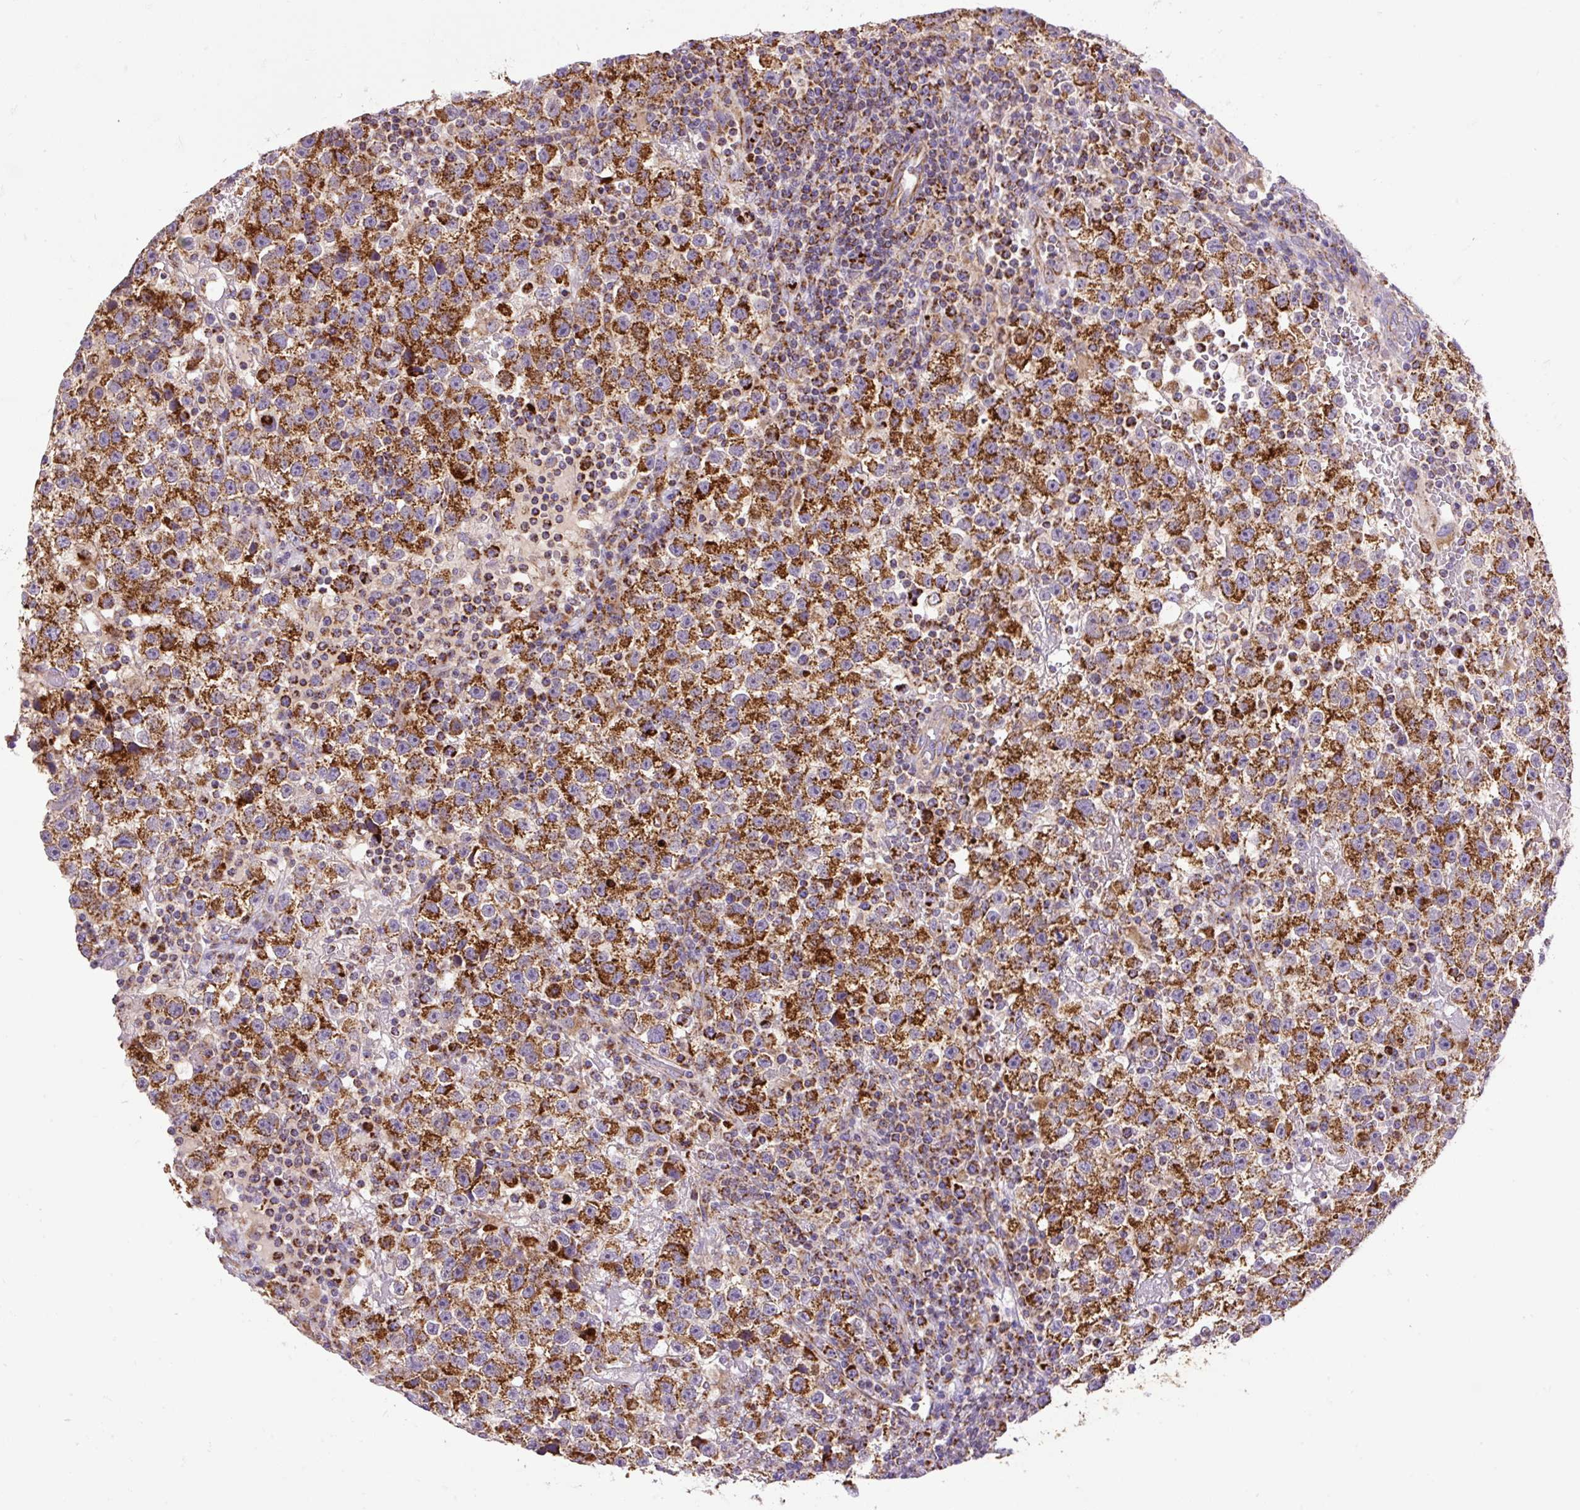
{"staining": {"intensity": "strong", "quantity": ">75%", "location": "cytoplasmic/membranous"}, "tissue": "testis cancer", "cell_type": "Tumor cells", "image_type": "cancer", "snomed": [{"axis": "morphology", "description": "Seminoma, NOS"}, {"axis": "topography", "description": "Testis"}], "caption": "Human testis cancer stained with a protein marker shows strong staining in tumor cells.", "gene": "TOMM40", "patient": {"sex": "male", "age": 22}}